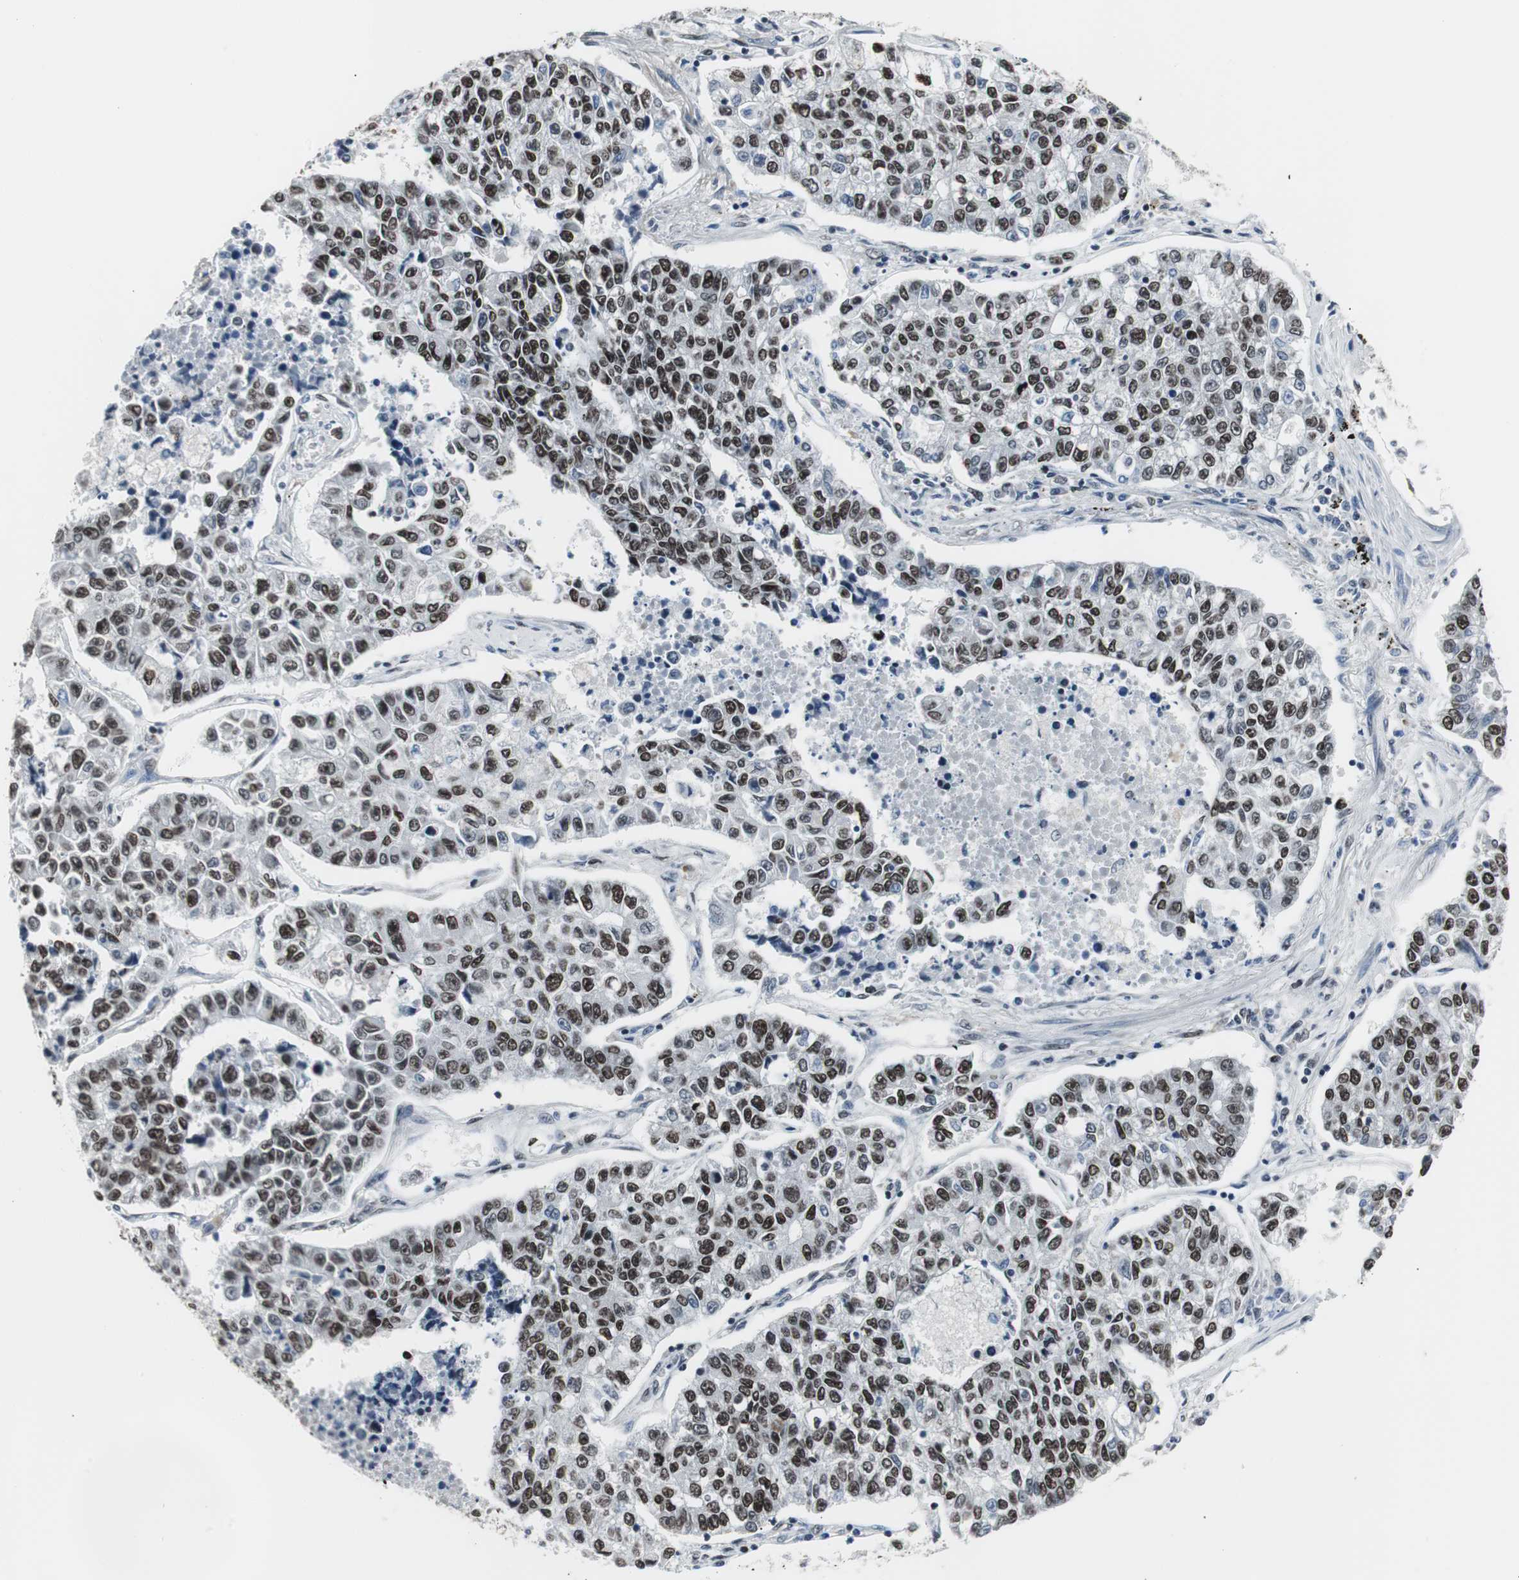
{"staining": {"intensity": "strong", "quantity": ">75%", "location": "nuclear"}, "tissue": "lung cancer", "cell_type": "Tumor cells", "image_type": "cancer", "snomed": [{"axis": "morphology", "description": "Adenocarcinoma, NOS"}, {"axis": "topography", "description": "Lung"}], "caption": "Strong nuclear expression is appreciated in approximately >75% of tumor cells in lung adenocarcinoma.", "gene": "XRCC1", "patient": {"sex": "male", "age": 49}}